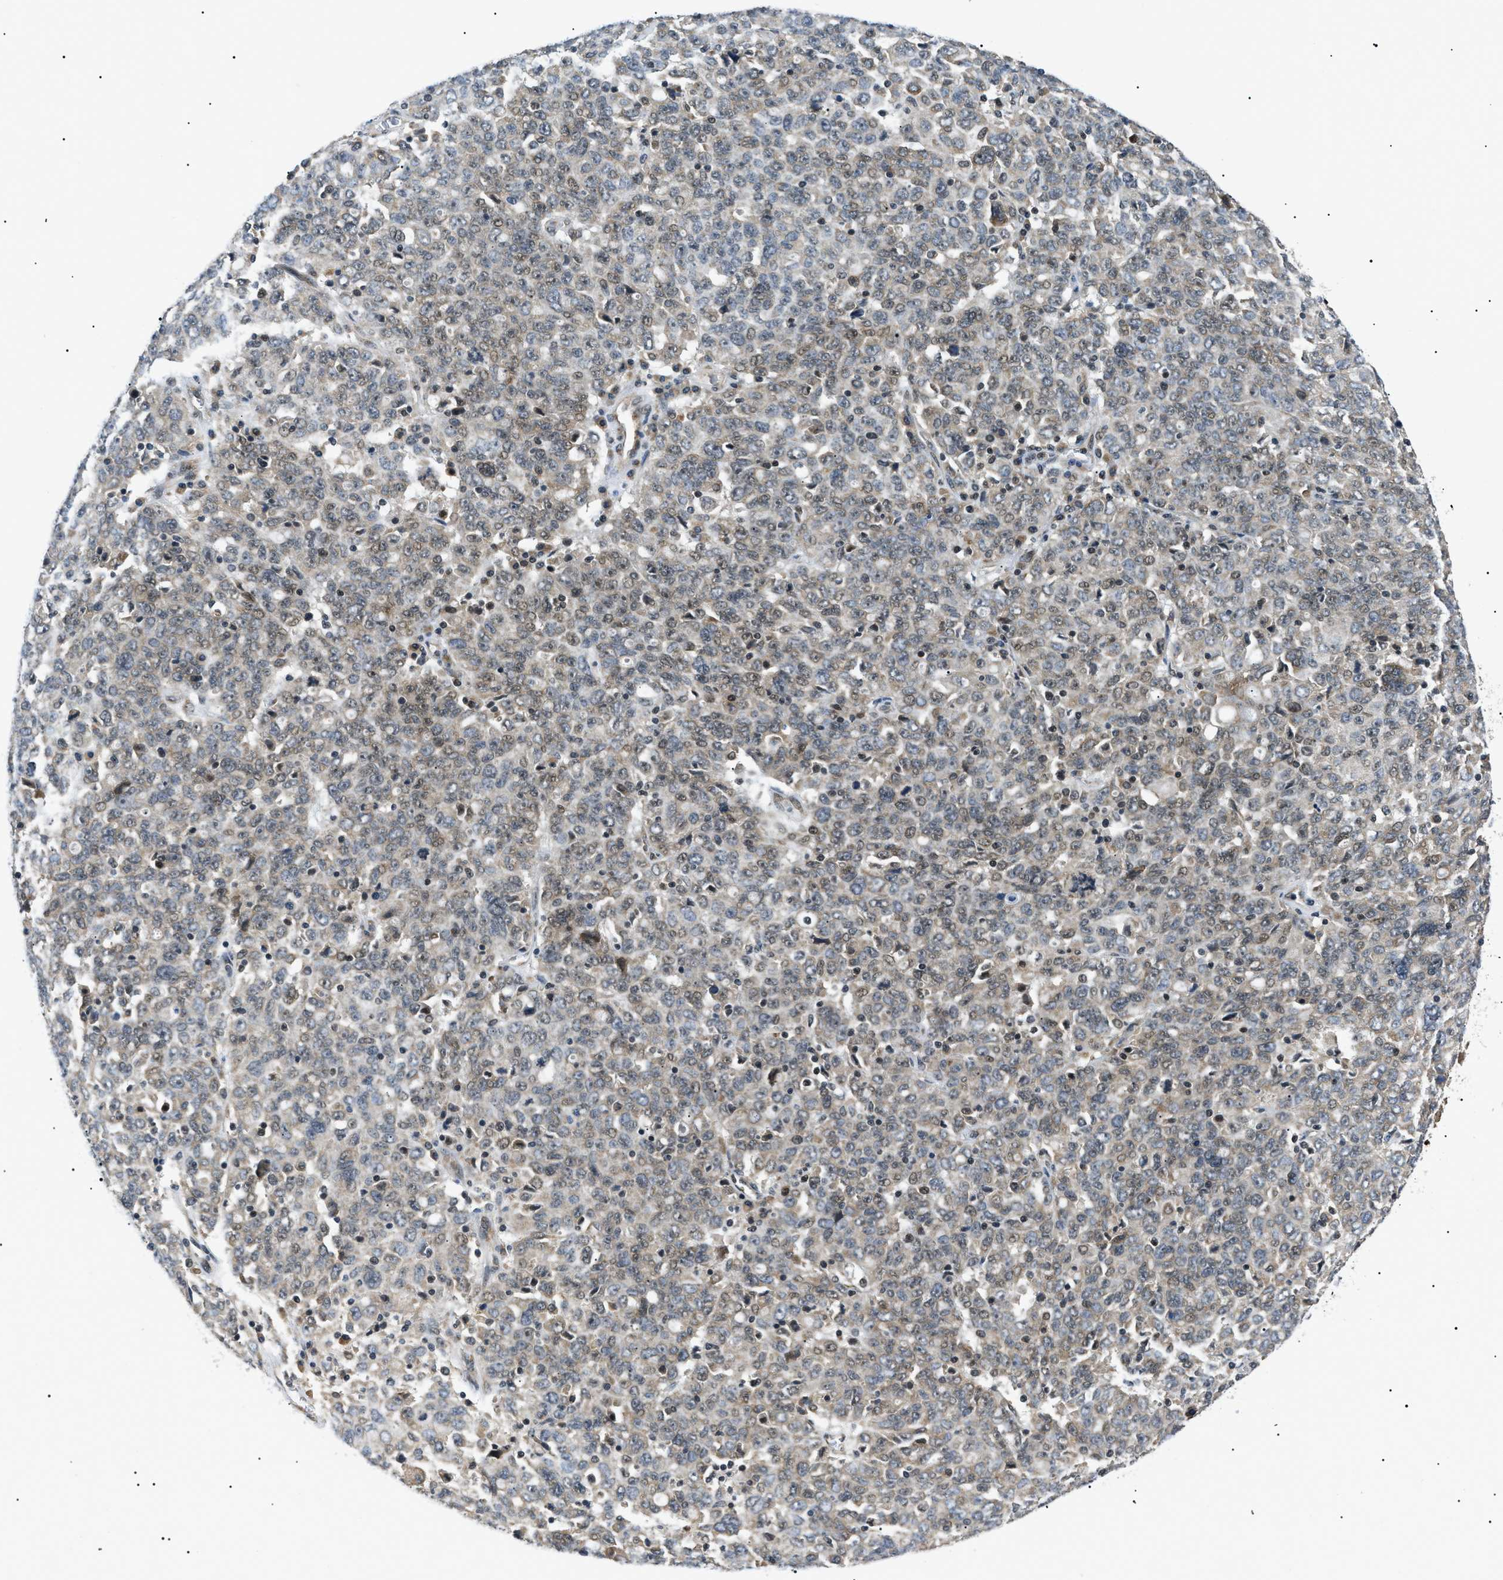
{"staining": {"intensity": "moderate", "quantity": ">75%", "location": "cytoplasmic/membranous,nuclear"}, "tissue": "ovarian cancer", "cell_type": "Tumor cells", "image_type": "cancer", "snomed": [{"axis": "morphology", "description": "Carcinoma, endometroid"}, {"axis": "topography", "description": "Ovary"}], "caption": "Protein staining of endometroid carcinoma (ovarian) tissue displays moderate cytoplasmic/membranous and nuclear positivity in approximately >75% of tumor cells. (brown staining indicates protein expression, while blue staining denotes nuclei).", "gene": "CWC25", "patient": {"sex": "female", "age": 62}}